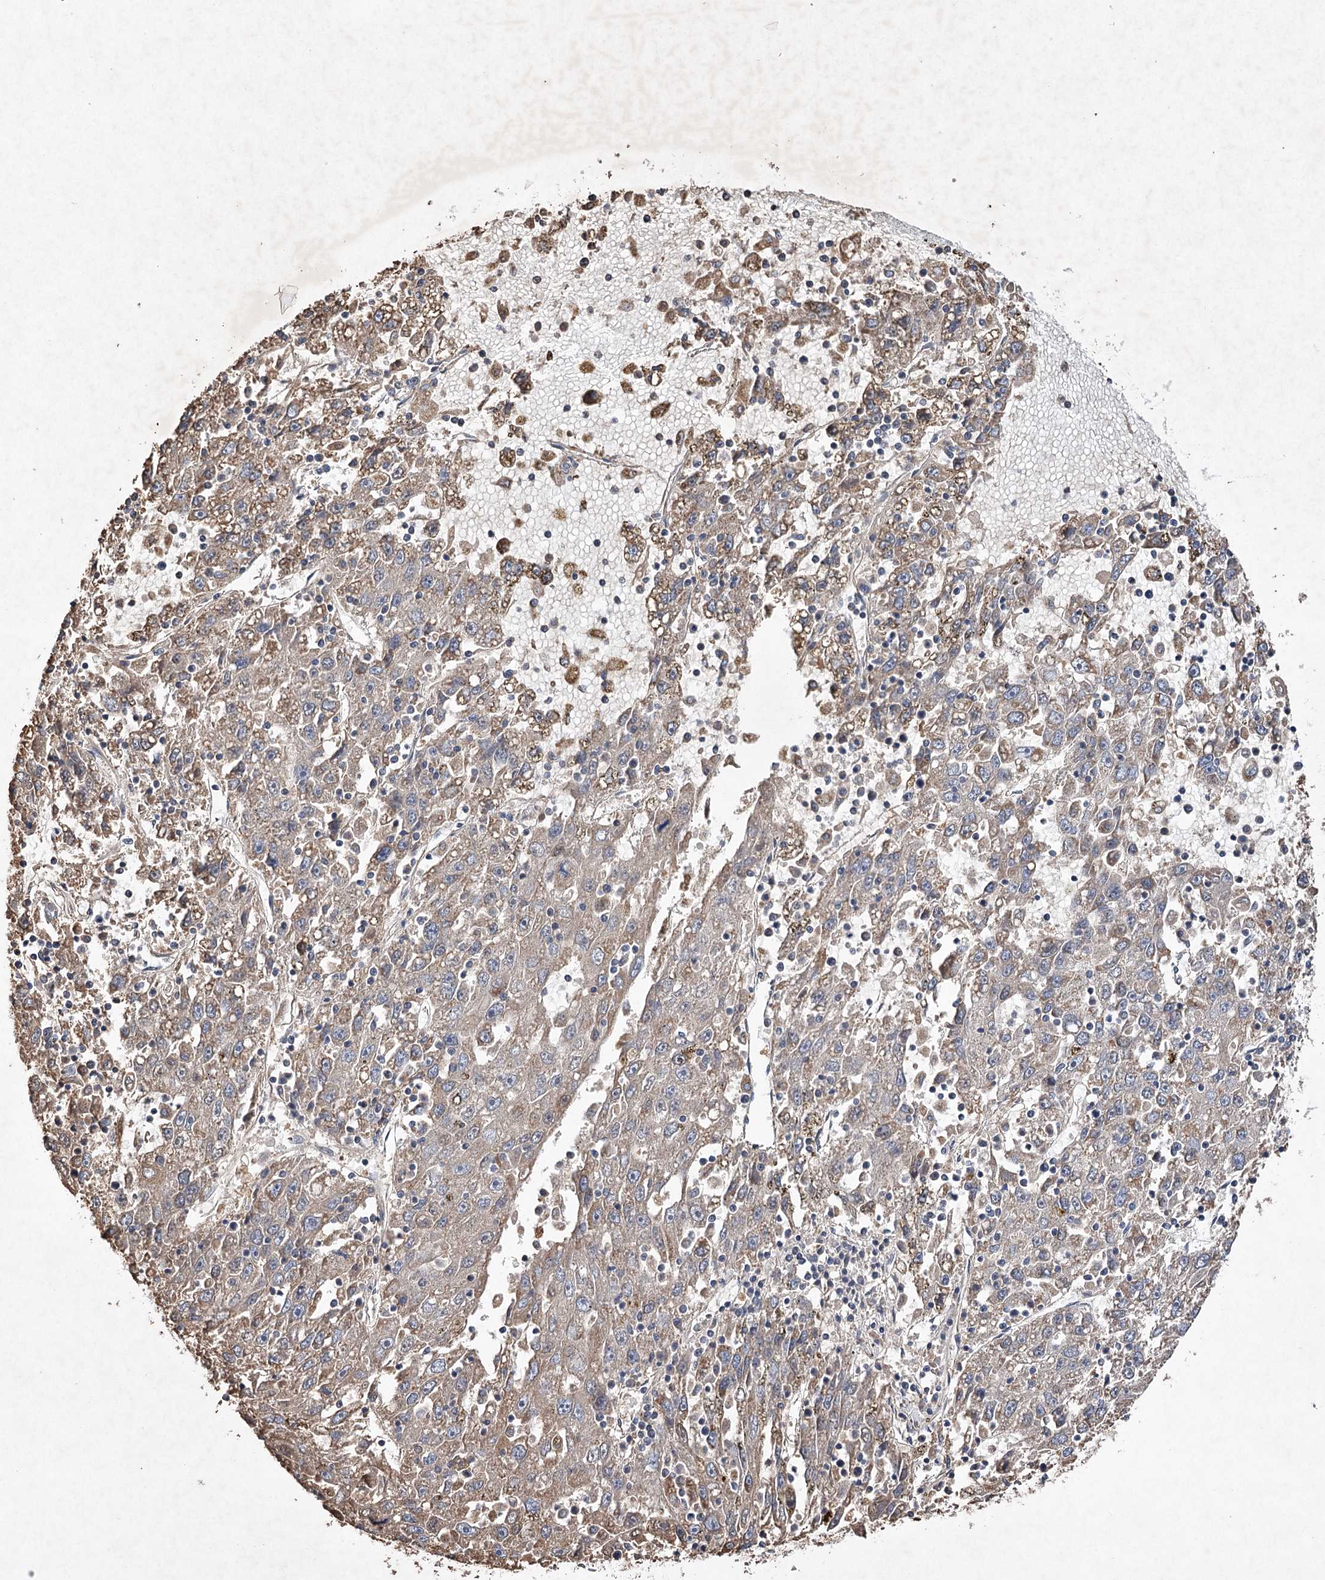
{"staining": {"intensity": "negative", "quantity": "none", "location": "none"}, "tissue": "liver cancer", "cell_type": "Tumor cells", "image_type": "cancer", "snomed": [{"axis": "morphology", "description": "Carcinoma, Hepatocellular, NOS"}, {"axis": "topography", "description": "Liver"}], "caption": "Protein analysis of hepatocellular carcinoma (liver) exhibits no significant expression in tumor cells. Nuclei are stained in blue.", "gene": "PIK3CB", "patient": {"sex": "male", "age": 49}}